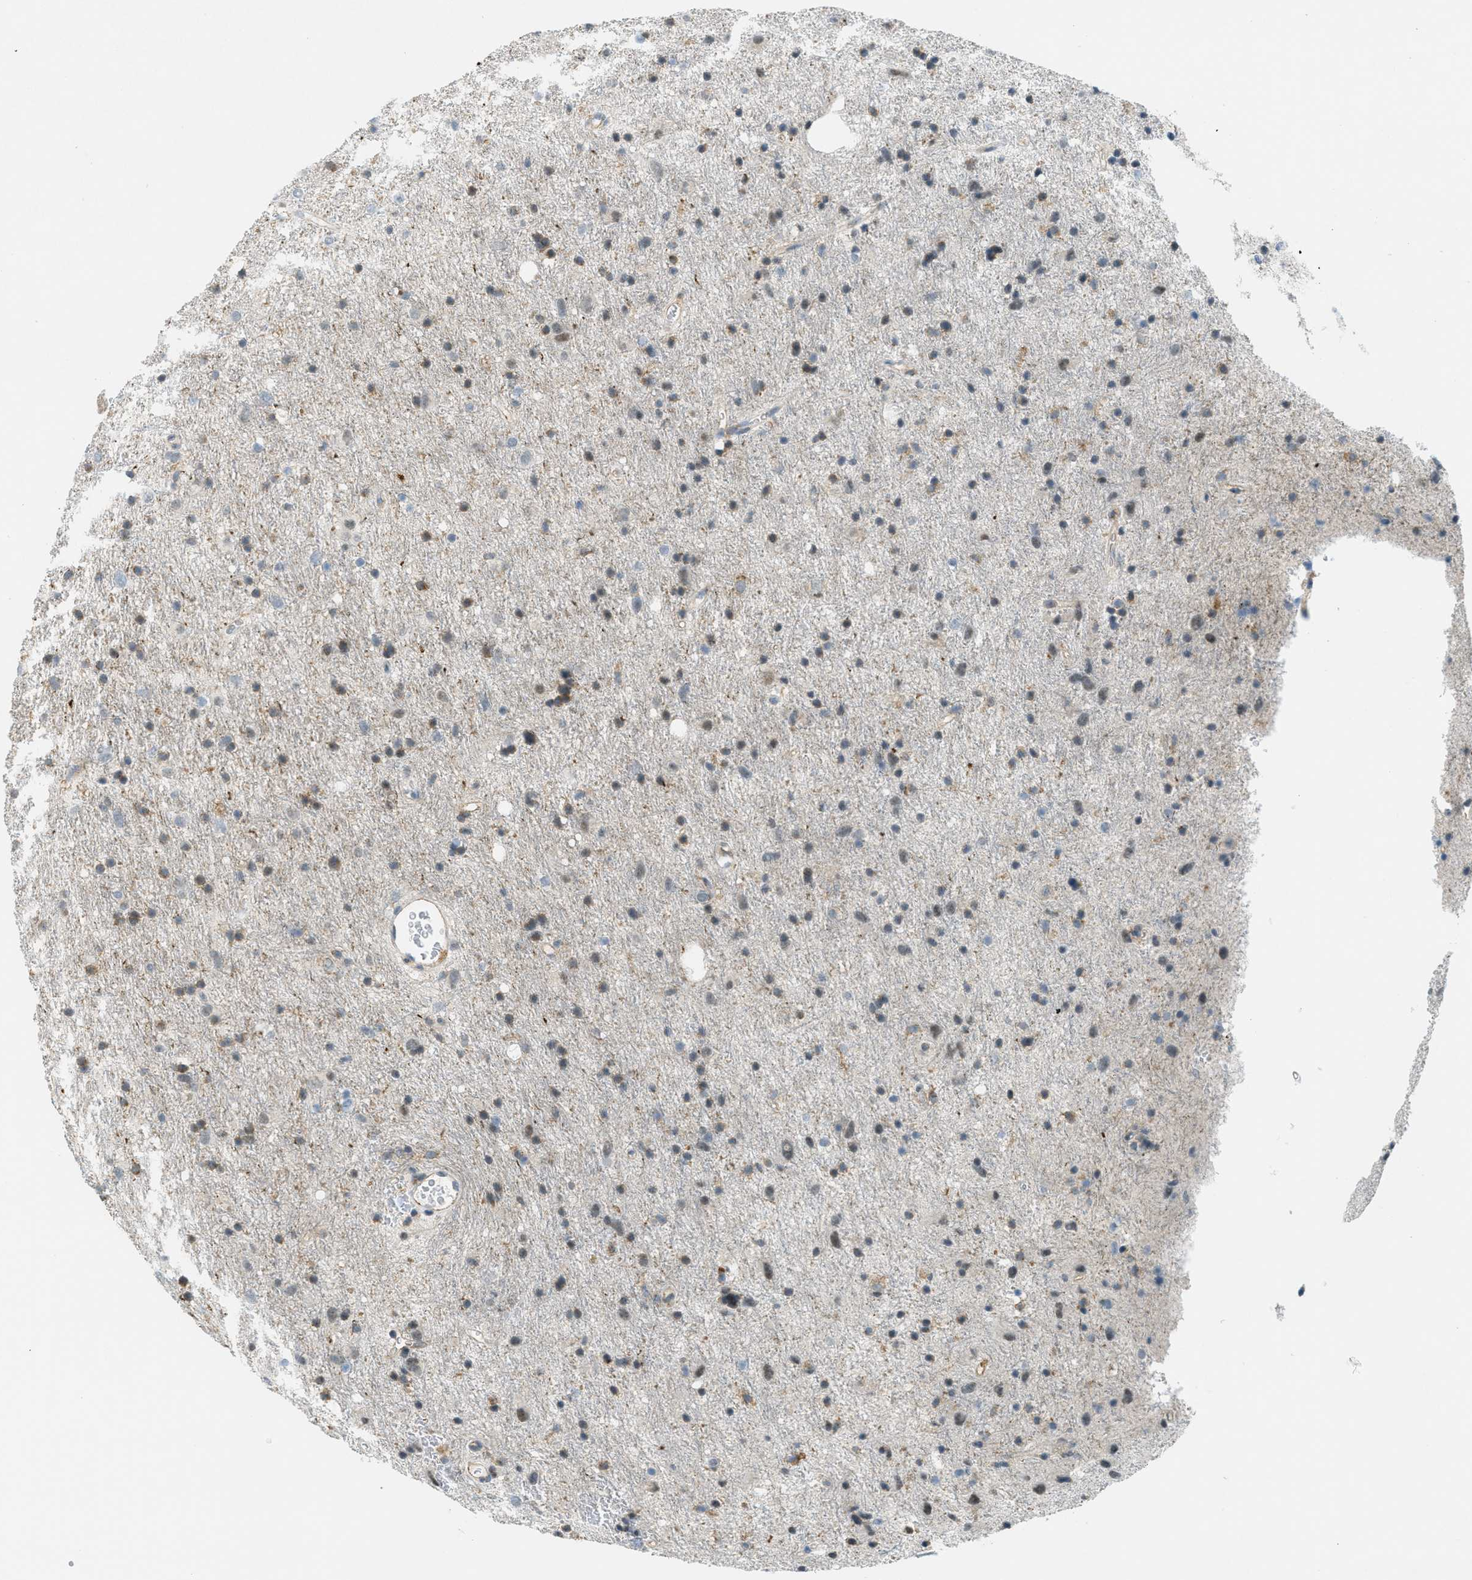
{"staining": {"intensity": "moderate", "quantity": "25%-75%", "location": "cytoplasmic/membranous,nuclear"}, "tissue": "glioma", "cell_type": "Tumor cells", "image_type": "cancer", "snomed": [{"axis": "morphology", "description": "Glioma, malignant, Low grade"}, {"axis": "topography", "description": "Brain"}], "caption": "Brown immunohistochemical staining in low-grade glioma (malignant) exhibits moderate cytoplasmic/membranous and nuclear positivity in approximately 25%-75% of tumor cells.", "gene": "FYN", "patient": {"sex": "male", "age": 77}}